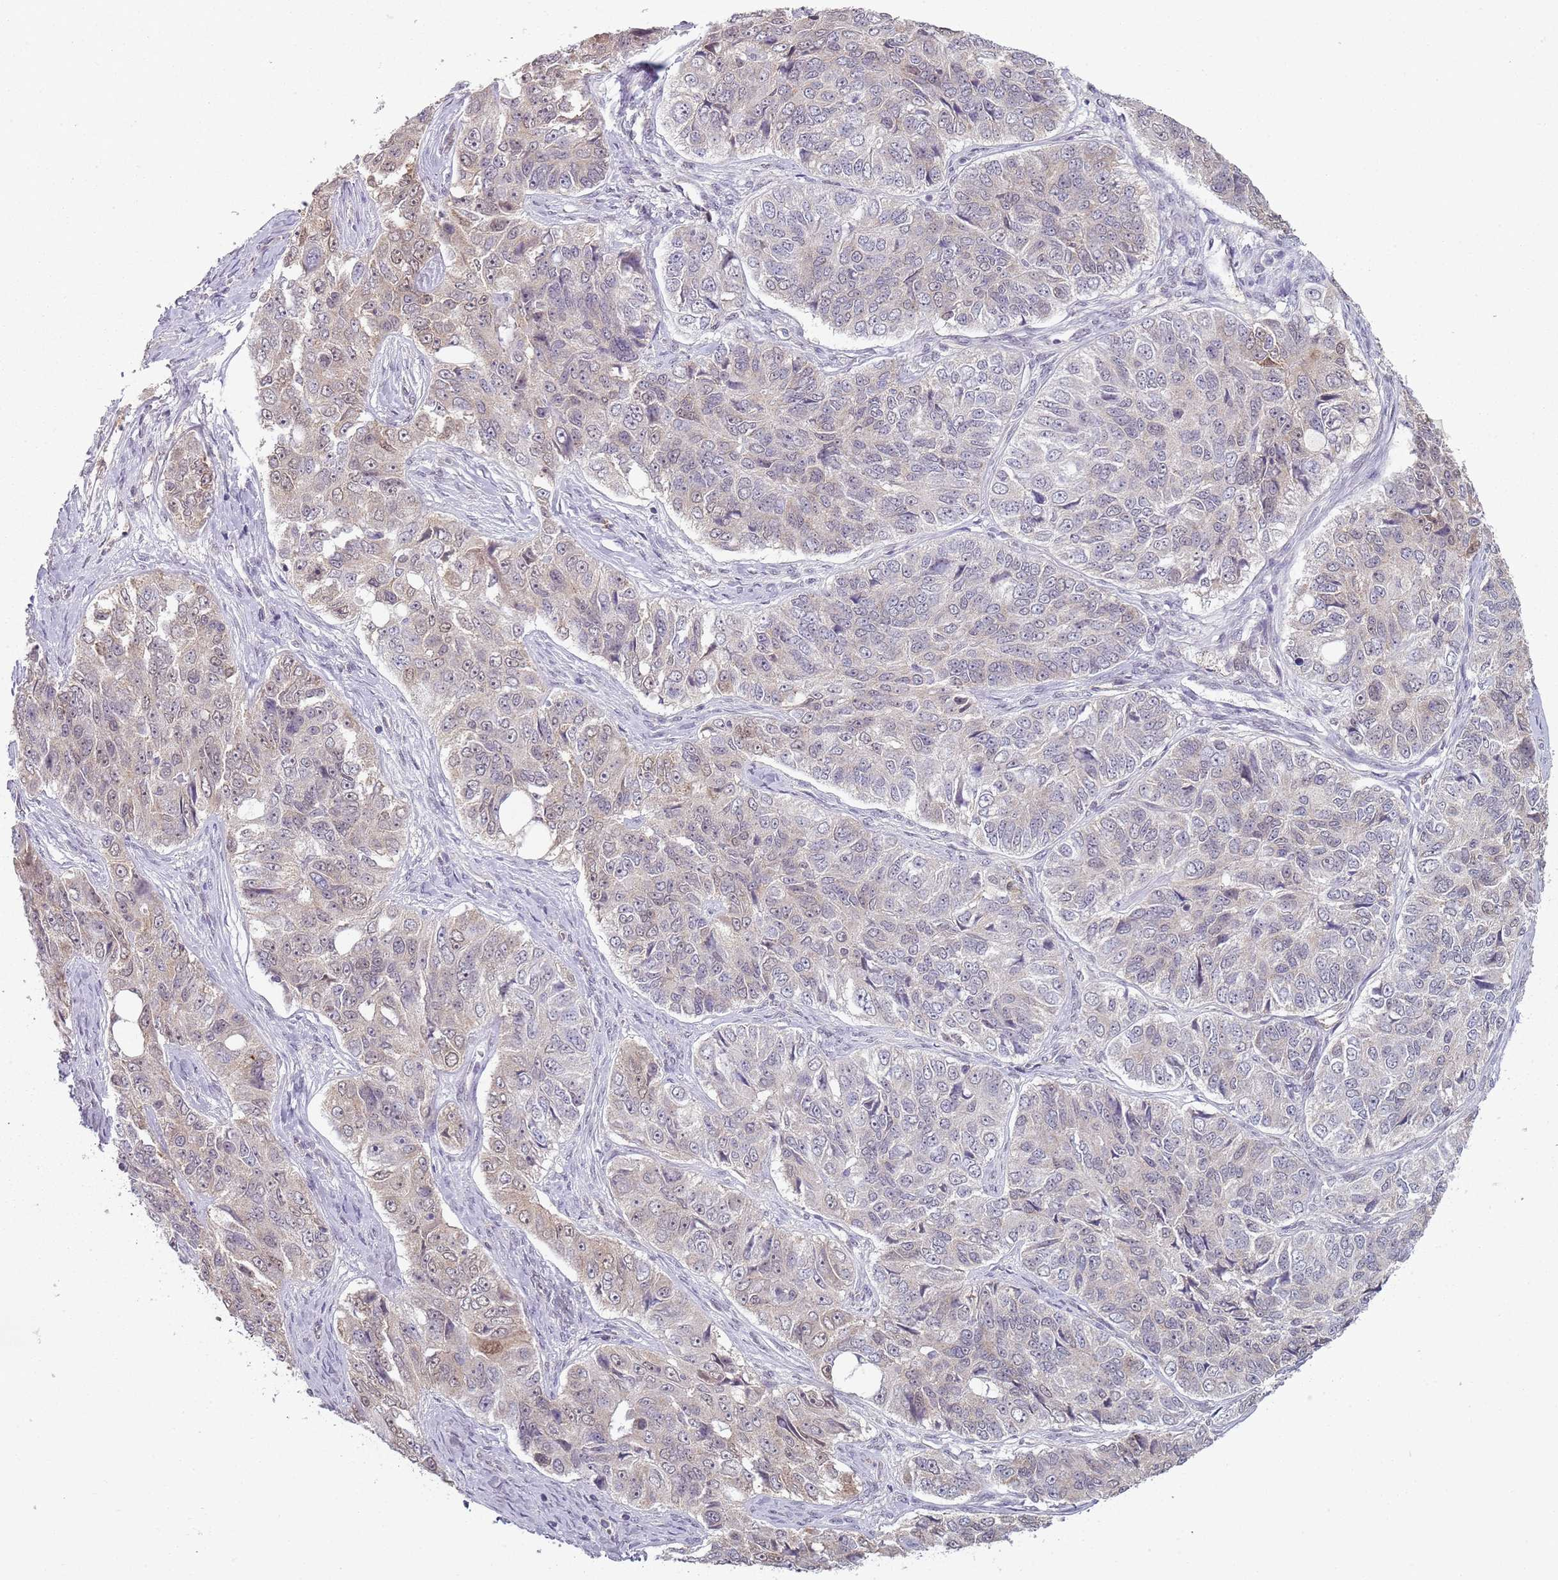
{"staining": {"intensity": "weak", "quantity": "<25%", "location": "cytoplasmic/membranous,nuclear"}, "tissue": "ovarian cancer", "cell_type": "Tumor cells", "image_type": "cancer", "snomed": [{"axis": "morphology", "description": "Carcinoma, endometroid"}, {"axis": "topography", "description": "Ovary"}], "caption": "Immunohistochemistry (IHC) micrograph of human ovarian cancer stained for a protein (brown), which reveals no expression in tumor cells.", "gene": "SMARCAL1", "patient": {"sex": "female", "age": 51}}